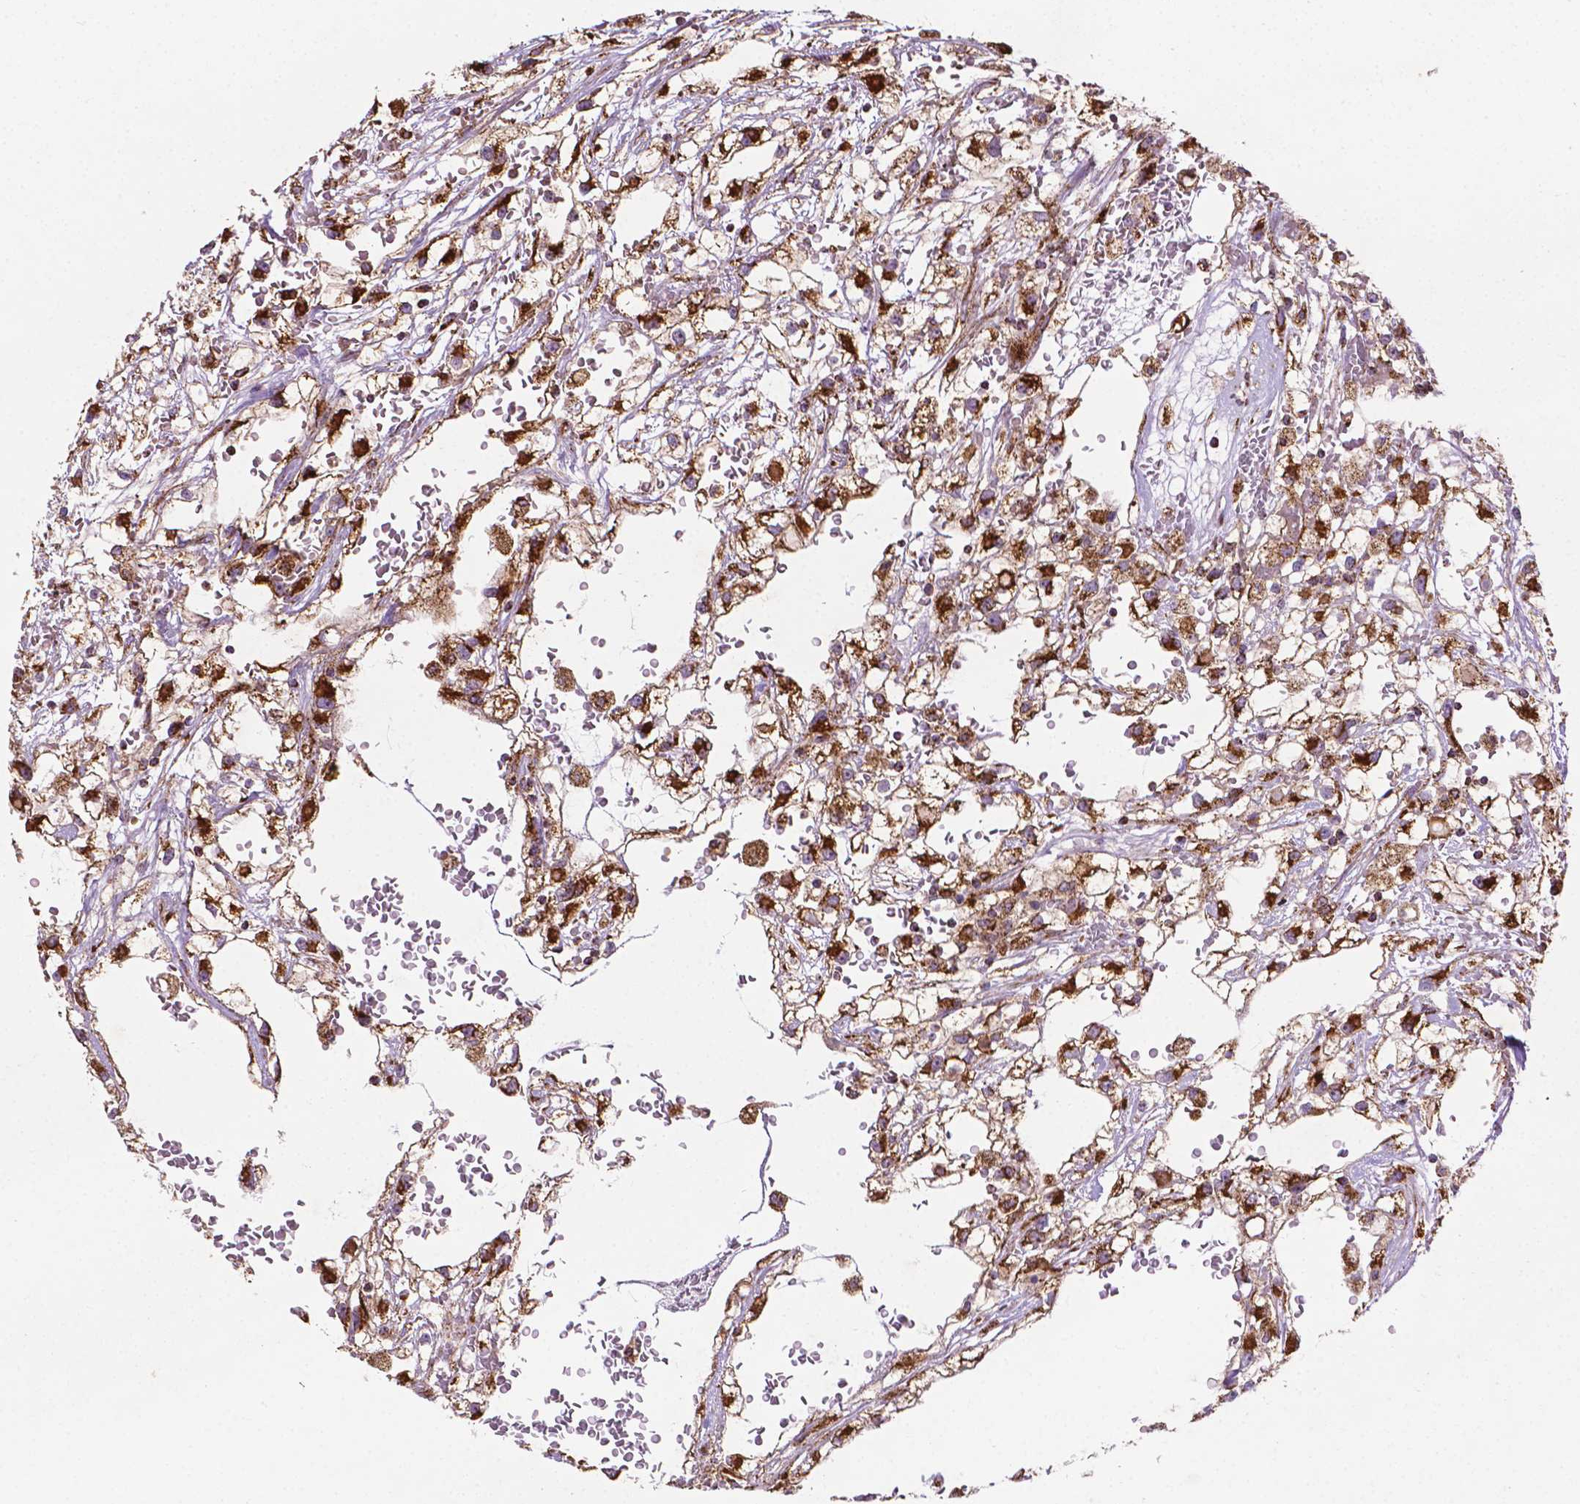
{"staining": {"intensity": "strong", "quantity": ">75%", "location": "cytoplasmic/membranous"}, "tissue": "renal cancer", "cell_type": "Tumor cells", "image_type": "cancer", "snomed": [{"axis": "morphology", "description": "Adenocarcinoma, NOS"}, {"axis": "topography", "description": "Kidney"}], "caption": "Approximately >75% of tumor cells in human adenocarcinoma (renal) display strong cytoplasmic/membranous protein expression as visualized by brown immunohistochemical staining.", "gene": "ILVBL", "patient": {"sex": "male", "age": 59}}